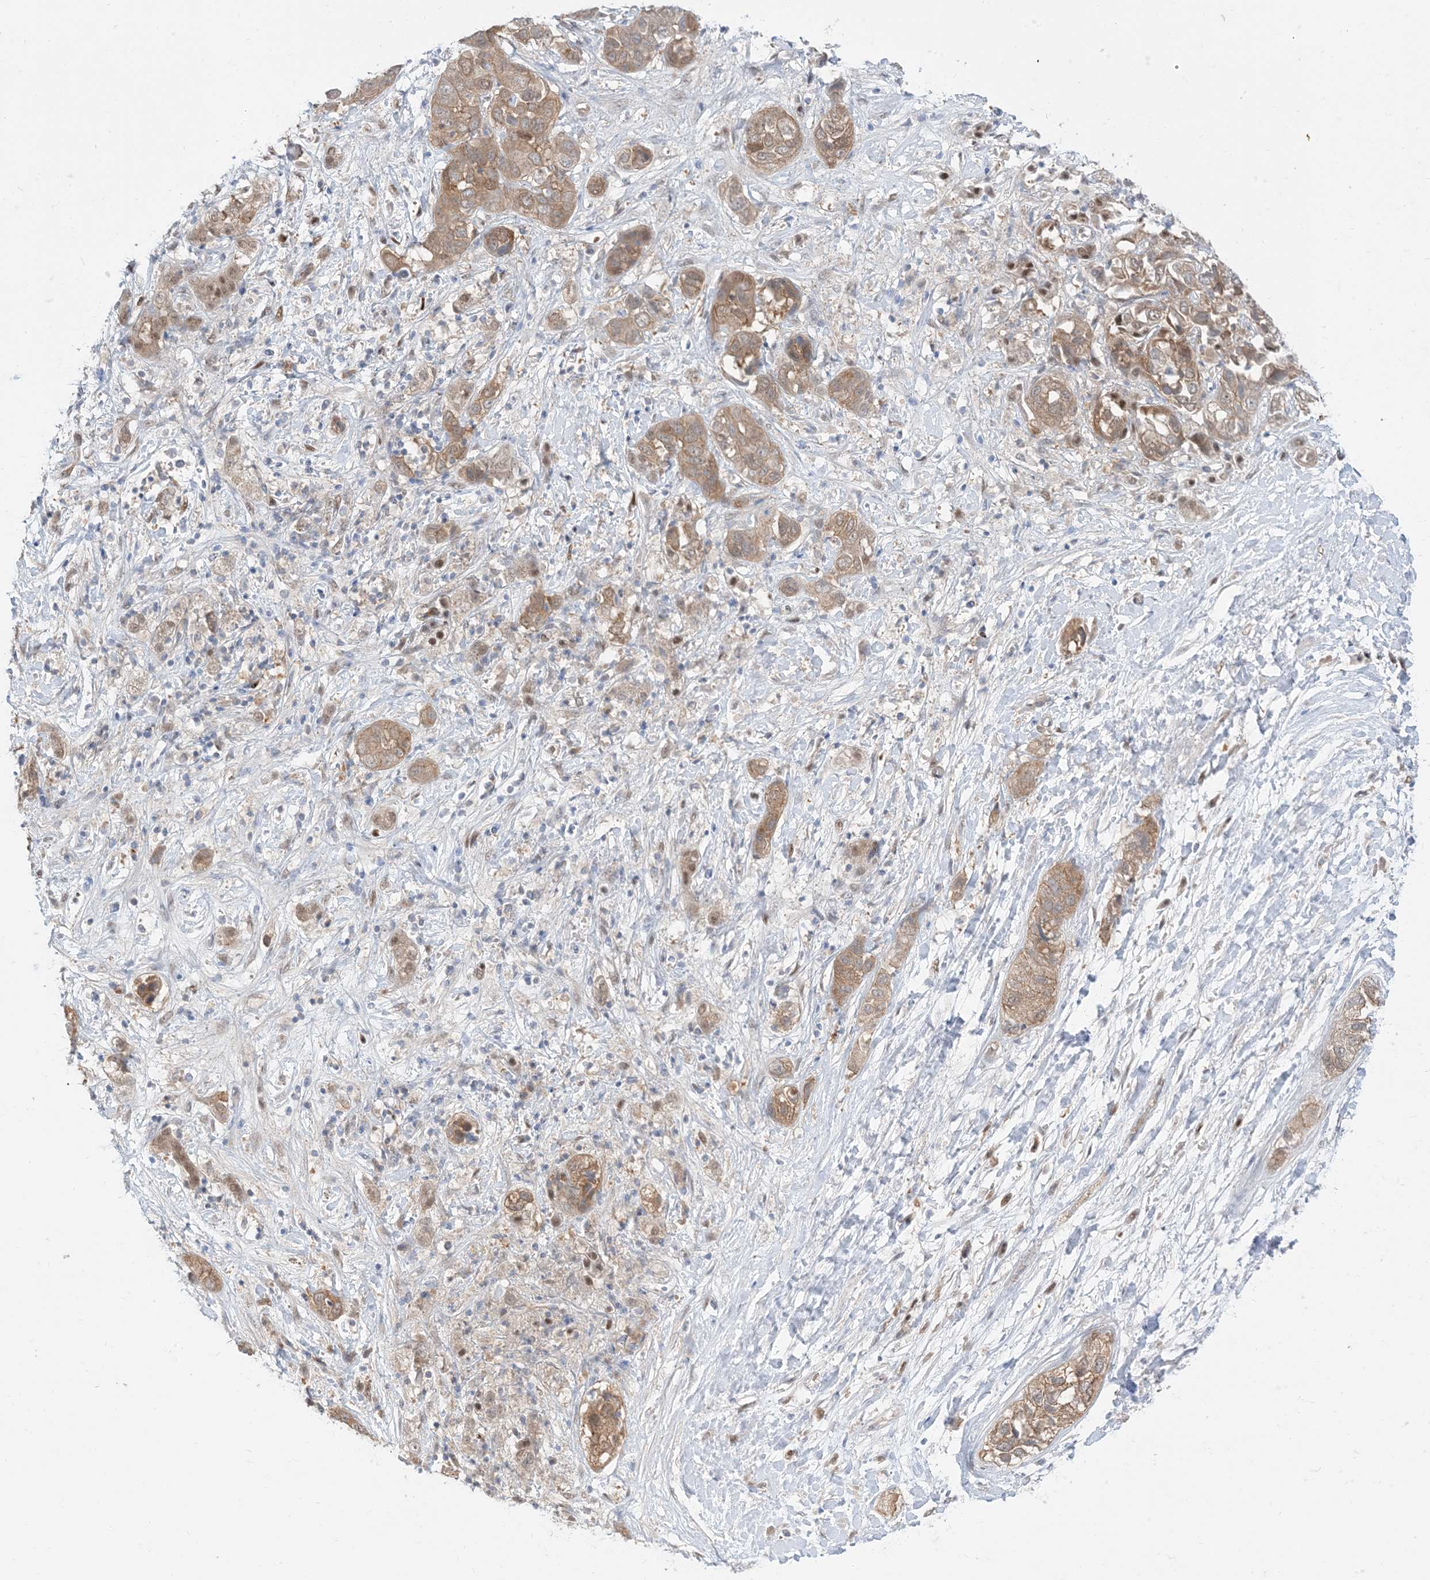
{"staining": {"intensity": "moderate", "quantity": ">75%", "location": "cytoplasmic/membranous"}, "tissue": "liver cancer", "cell_type": "Tumor cells", "image_type": "cancer", "snomed": [{"axis": "morphology", "description": "Cholangiocarcinoma"}, {"axis": "topography", "description": "Liver"}], "caption": "DAB immunohistochemical staining of liver cancer shows moderate cytoplasmic/membranous protein expression in about >75% of tumor cells.", "gene": "RIN1", "patient": {"sex": "female", "age": 52}}